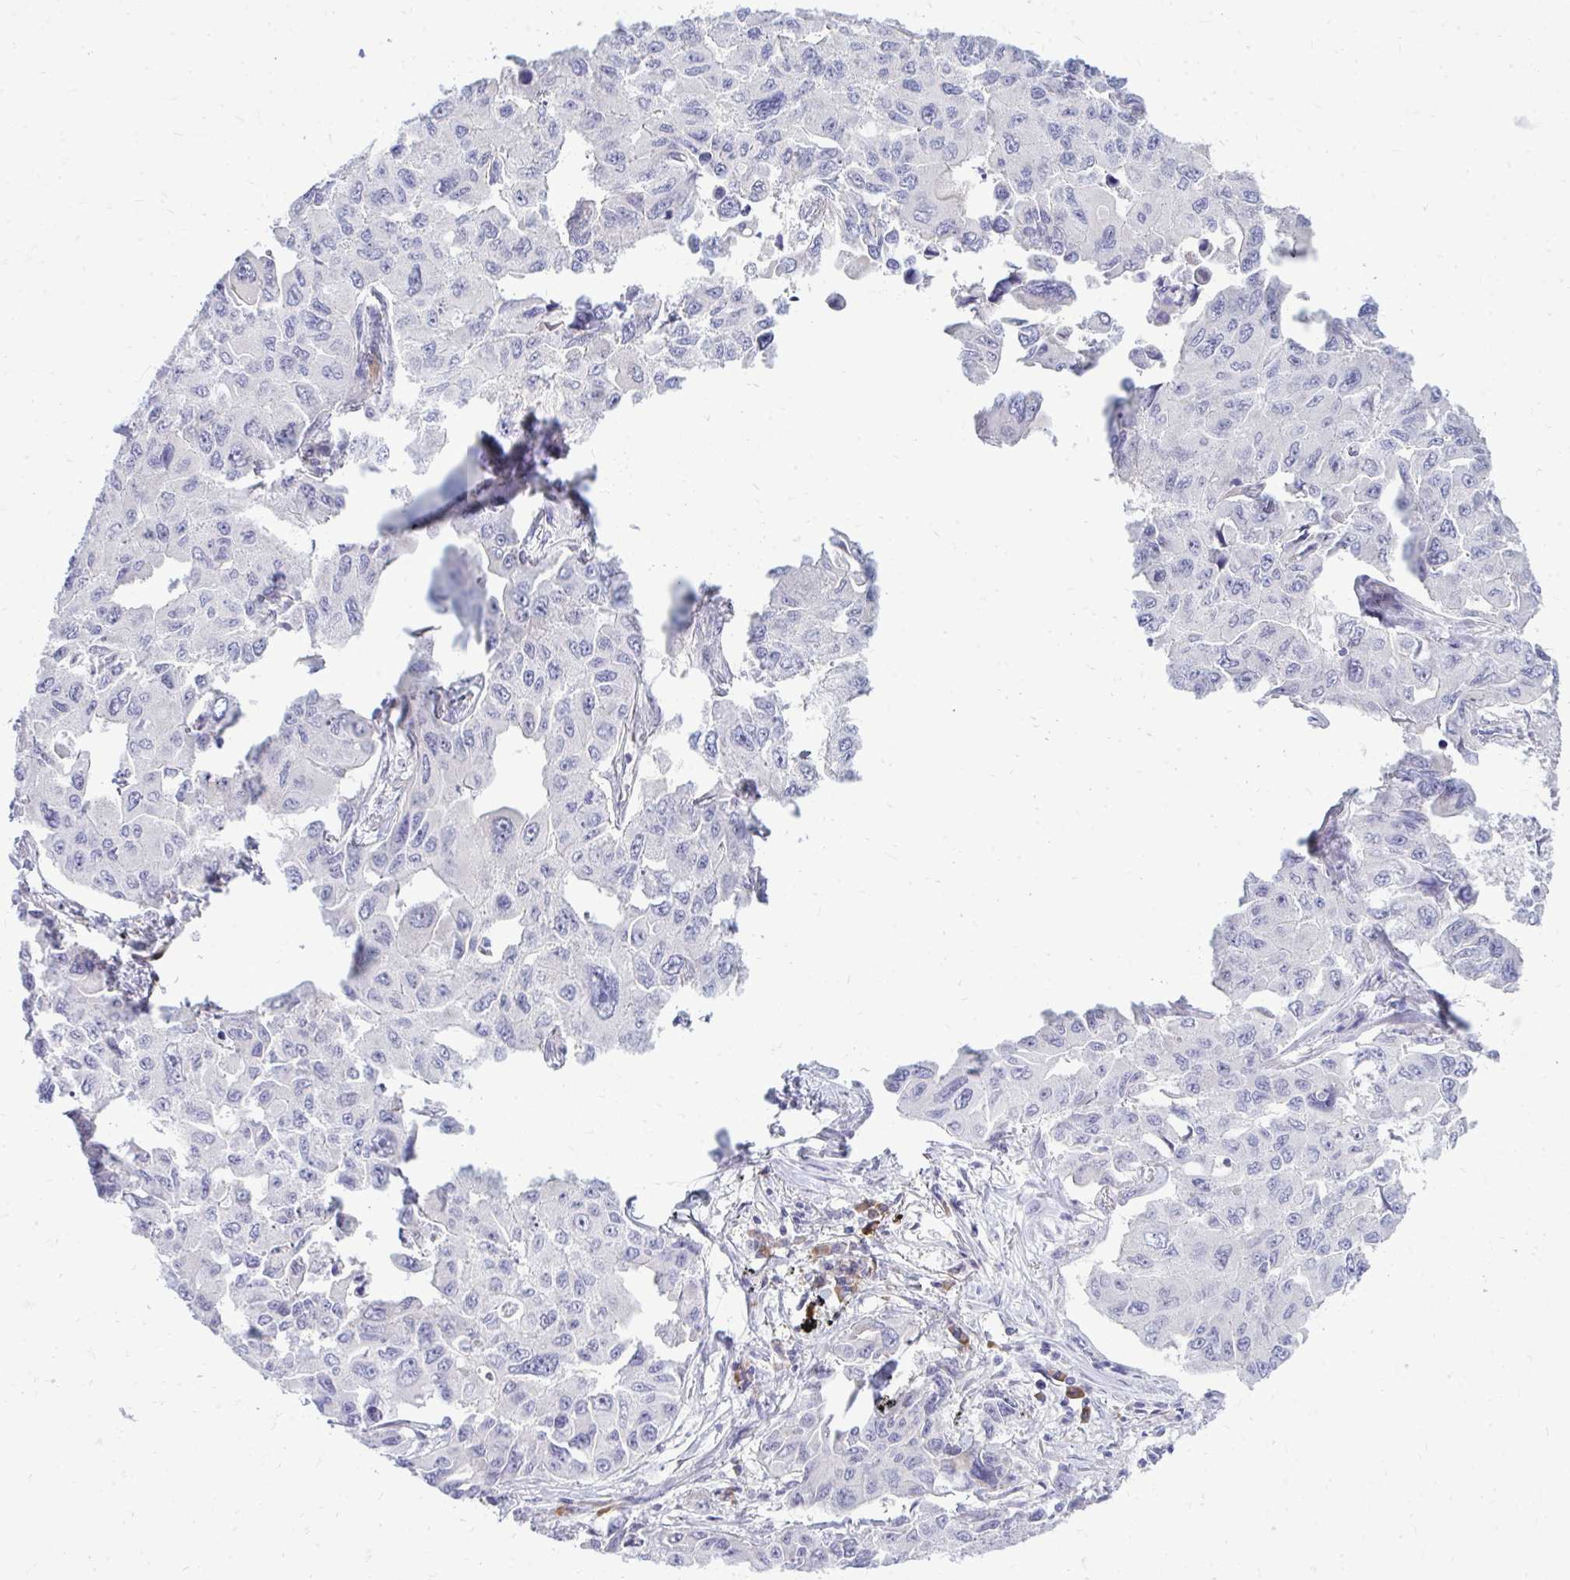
{"staining": {"intensity": "negative", "quantity": "none", "location": "none"}, "tissue": "lung cancer", "cell_type": "Tumor cells", "image_type": "cancer", "snomed": [{"axis": "morphology", "description": "Adenocarcinoma, NOS"}, {"axis": "topography", "description": "Lung"}], "caption": "A micrograph of lung adenocarcinoma stained for a protein shows no brown staining in tumor cells.", "gene": "TSPEAR", "patient": {"sex": "male", "age": 64}}